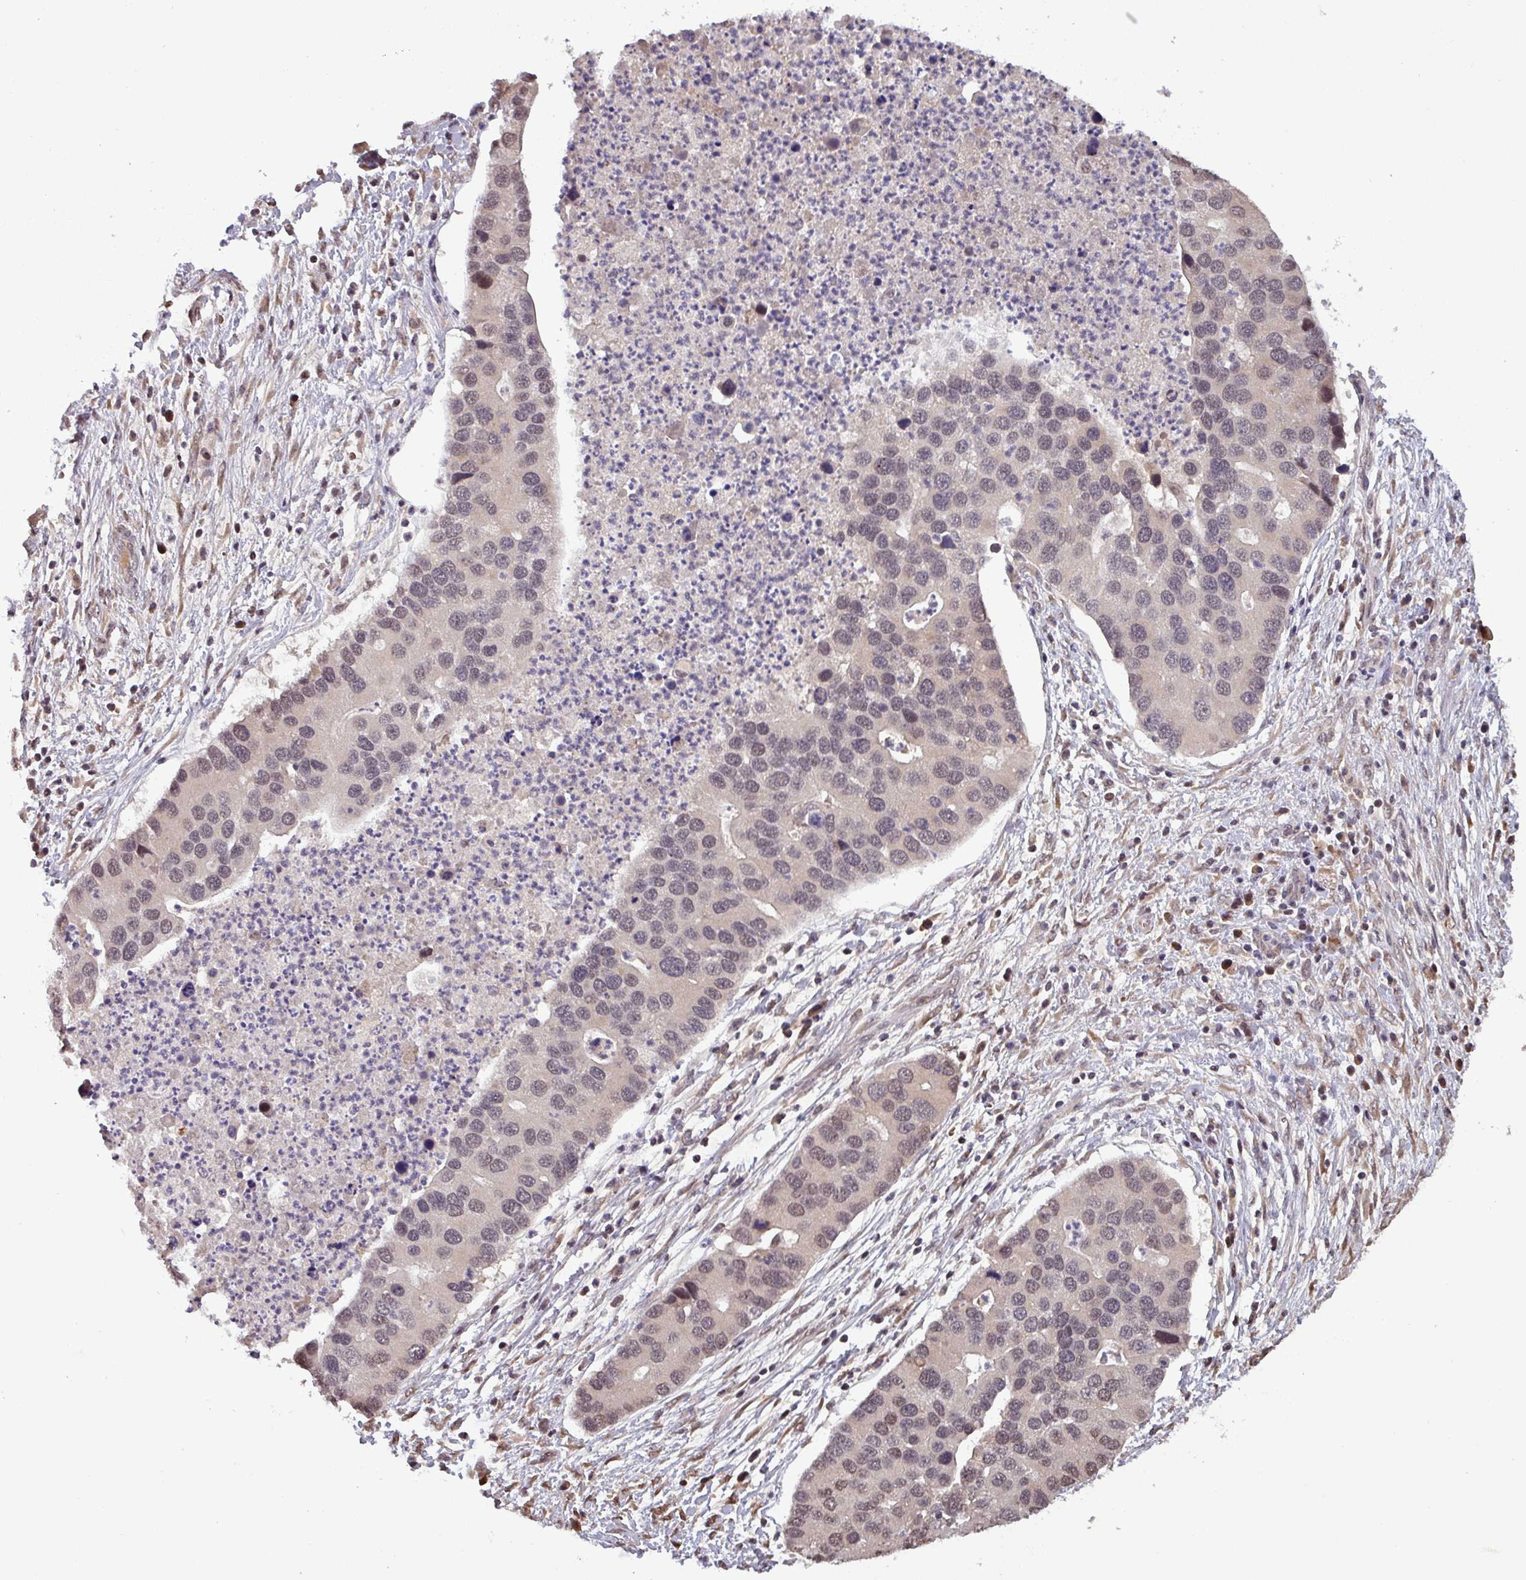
{"staining": {"intensity": "moderate", "quantity": "<25%", "location": "nuclear"}, "tissue": "lung cancer", "cell_type": "Tumor cells", "image_type": "cancer", "snomed": [{"axis": "morphology", "description": "Aneuploidy"}, {"axis": "morphology", "description": "Adenocarcinoma, NOS"}, {"axis": "topography", "description": "Lymph node"}, {"axis": "topography", "description": "Lung"}], "caption": "About <25% of tumor cells in human lung cancer (adenocarcinoma) show moderate nuclear protein positivity as visualized by brown immunohistochemical staining.", "gene": "NOB1", "patient": {"sex": "female", "age": 74}}